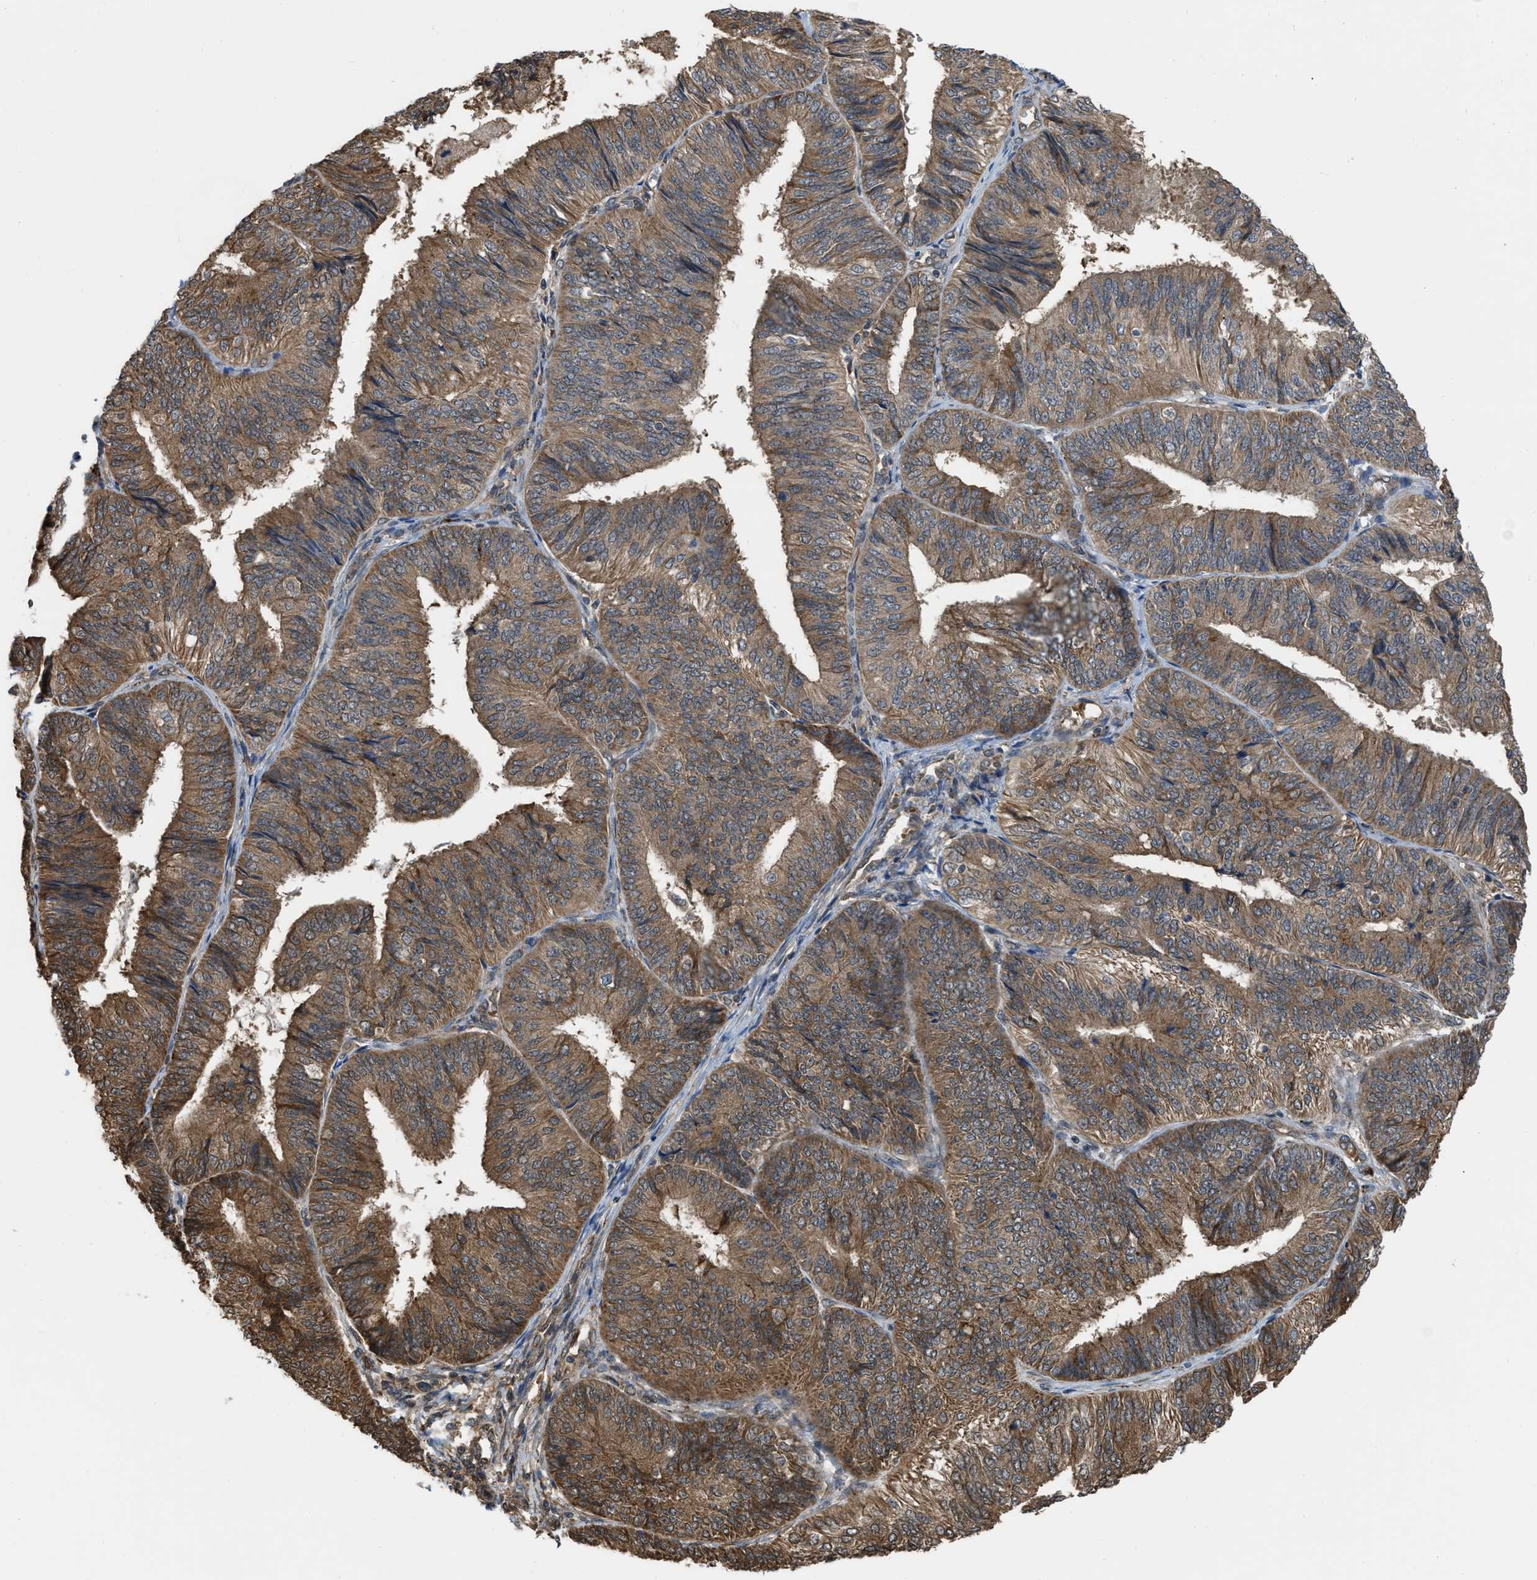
{"staining": {"intensity": "moderate", "quantity": ">75%", "location": "cytoplasmic/membranous"}, "tissue": "endometrial cancer", "cell_type": "Tumor cells", "image_type": "cancer", "snomed": [{"axis": "morphology", "description": "Adenocarcinoma, NOS"}, {"axis": "topography", "description": "Endometrium"}], "caption": "Immunohistochemistry staining of endometrial cancer (adenocarcinoma), which exhibits medium levels of moderate cytoplasmic/membranous staining in about >75% of tumor cells indicating moderate cytoplasmic/membranous protein expression. The staining was performed using DAB (3,3'-diaminobenzidine) (brown) for protein detection and nuclei were counterstained in hematoxylin (blue).", "gene": "BCL7C", "patient": {"sex": "female", "age": 58}}